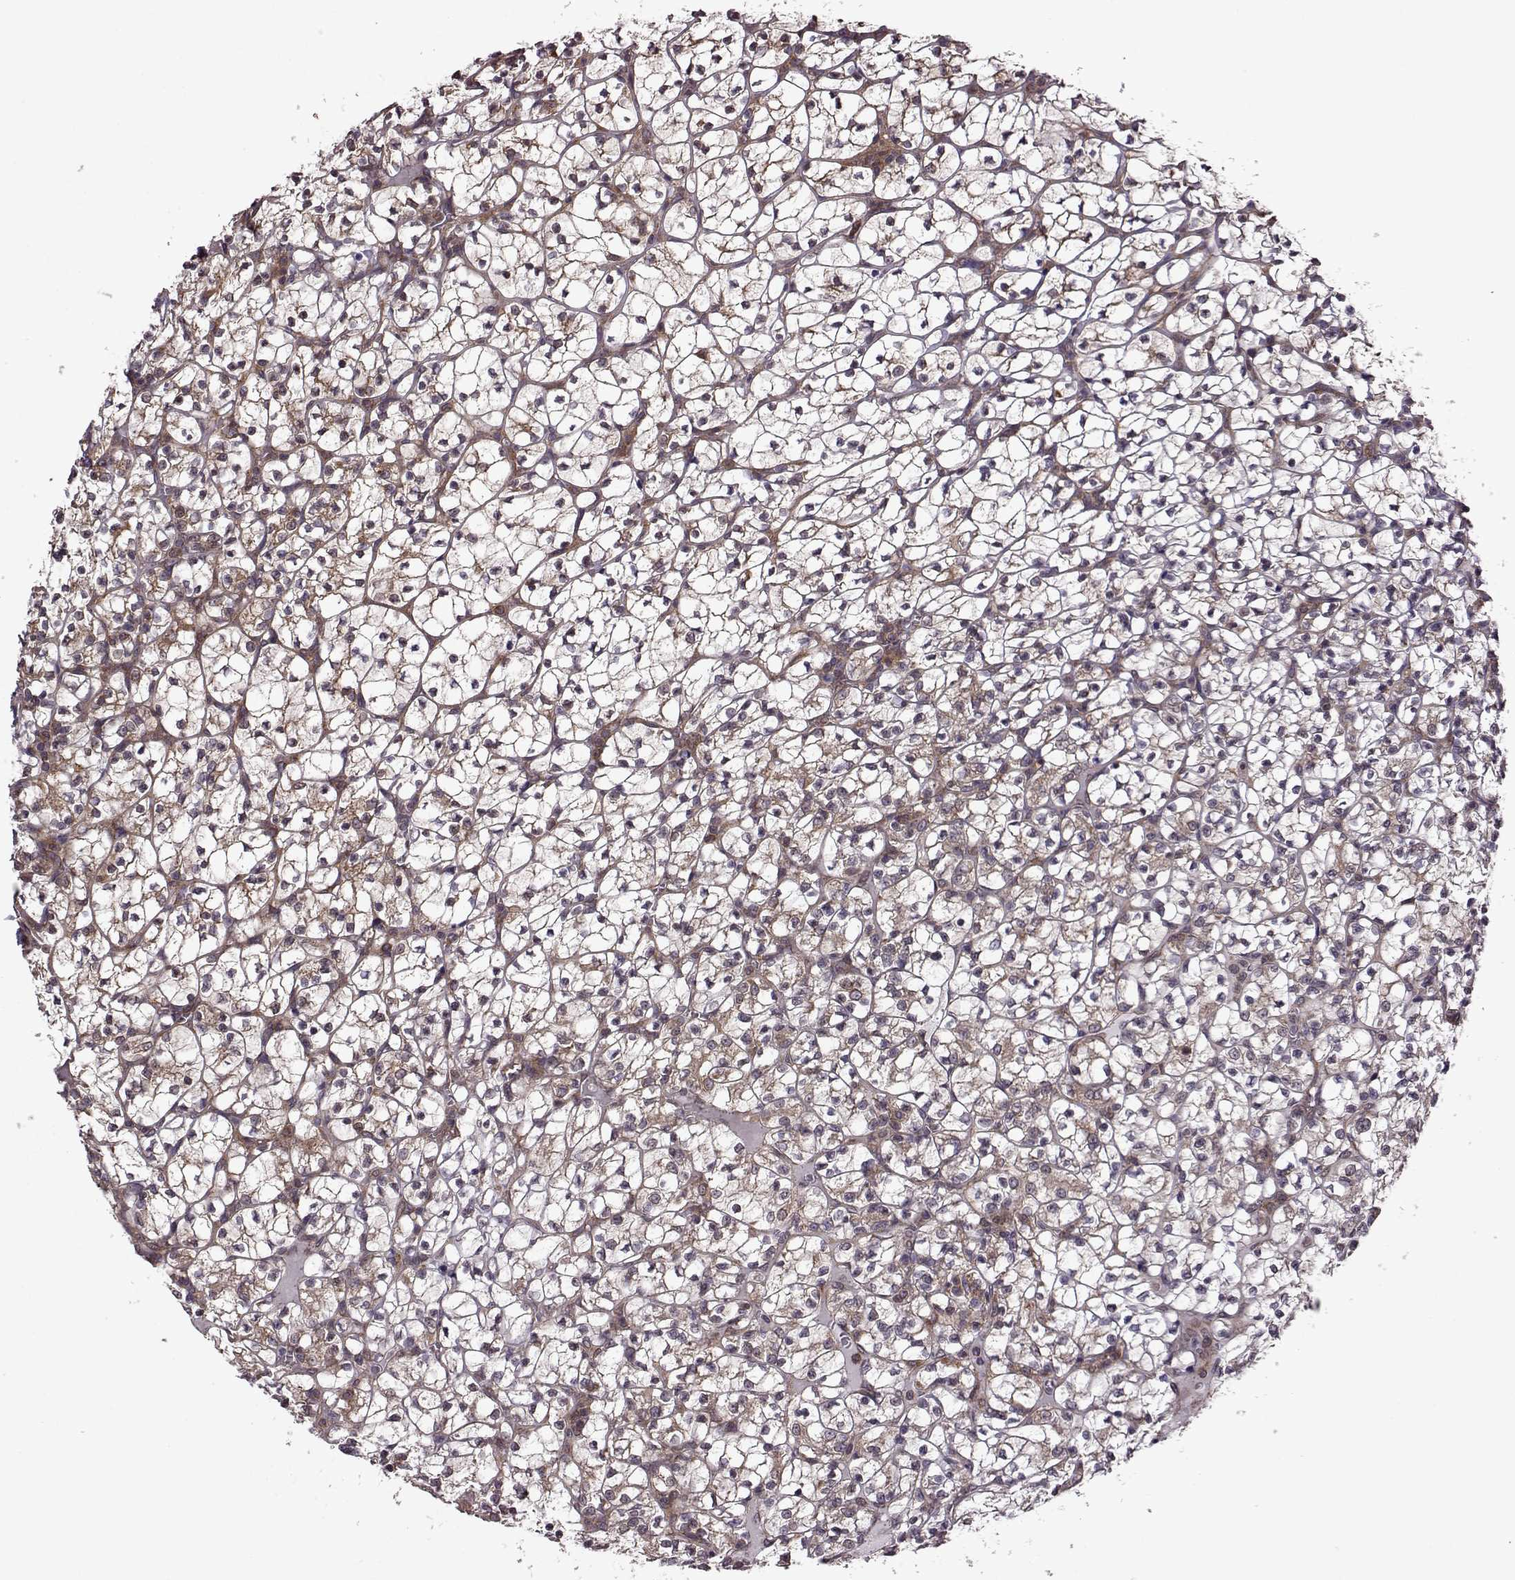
{"staining": {"intensity": "moderate", "quantity": ">75%", "location": "nuclear"}, "tissue": "renal cancer", "cell_type": "Tumor cells", "image_type": "cancer", "snomed": [{"axis": "morphology", "description": "Adenocarcinoma, NOS"}, {"axis": "topography", "description": "Kidney"}], "caption": "Immunohistochemistry (IHC) (DAB (3,3'-diaminobenzidine)) staining of renal cancer (adenocarcinoma) reveals moderate nuclear protein expression in approximately >75% of tumor cells. (Stains: DAB (3,3'-diaminobenzidine) in brown, nuclei in blue, Microscopy: brightfield microscopy at high magnification).", "gene": "URI1", "patient": {"sex": "female", "age": 89}}